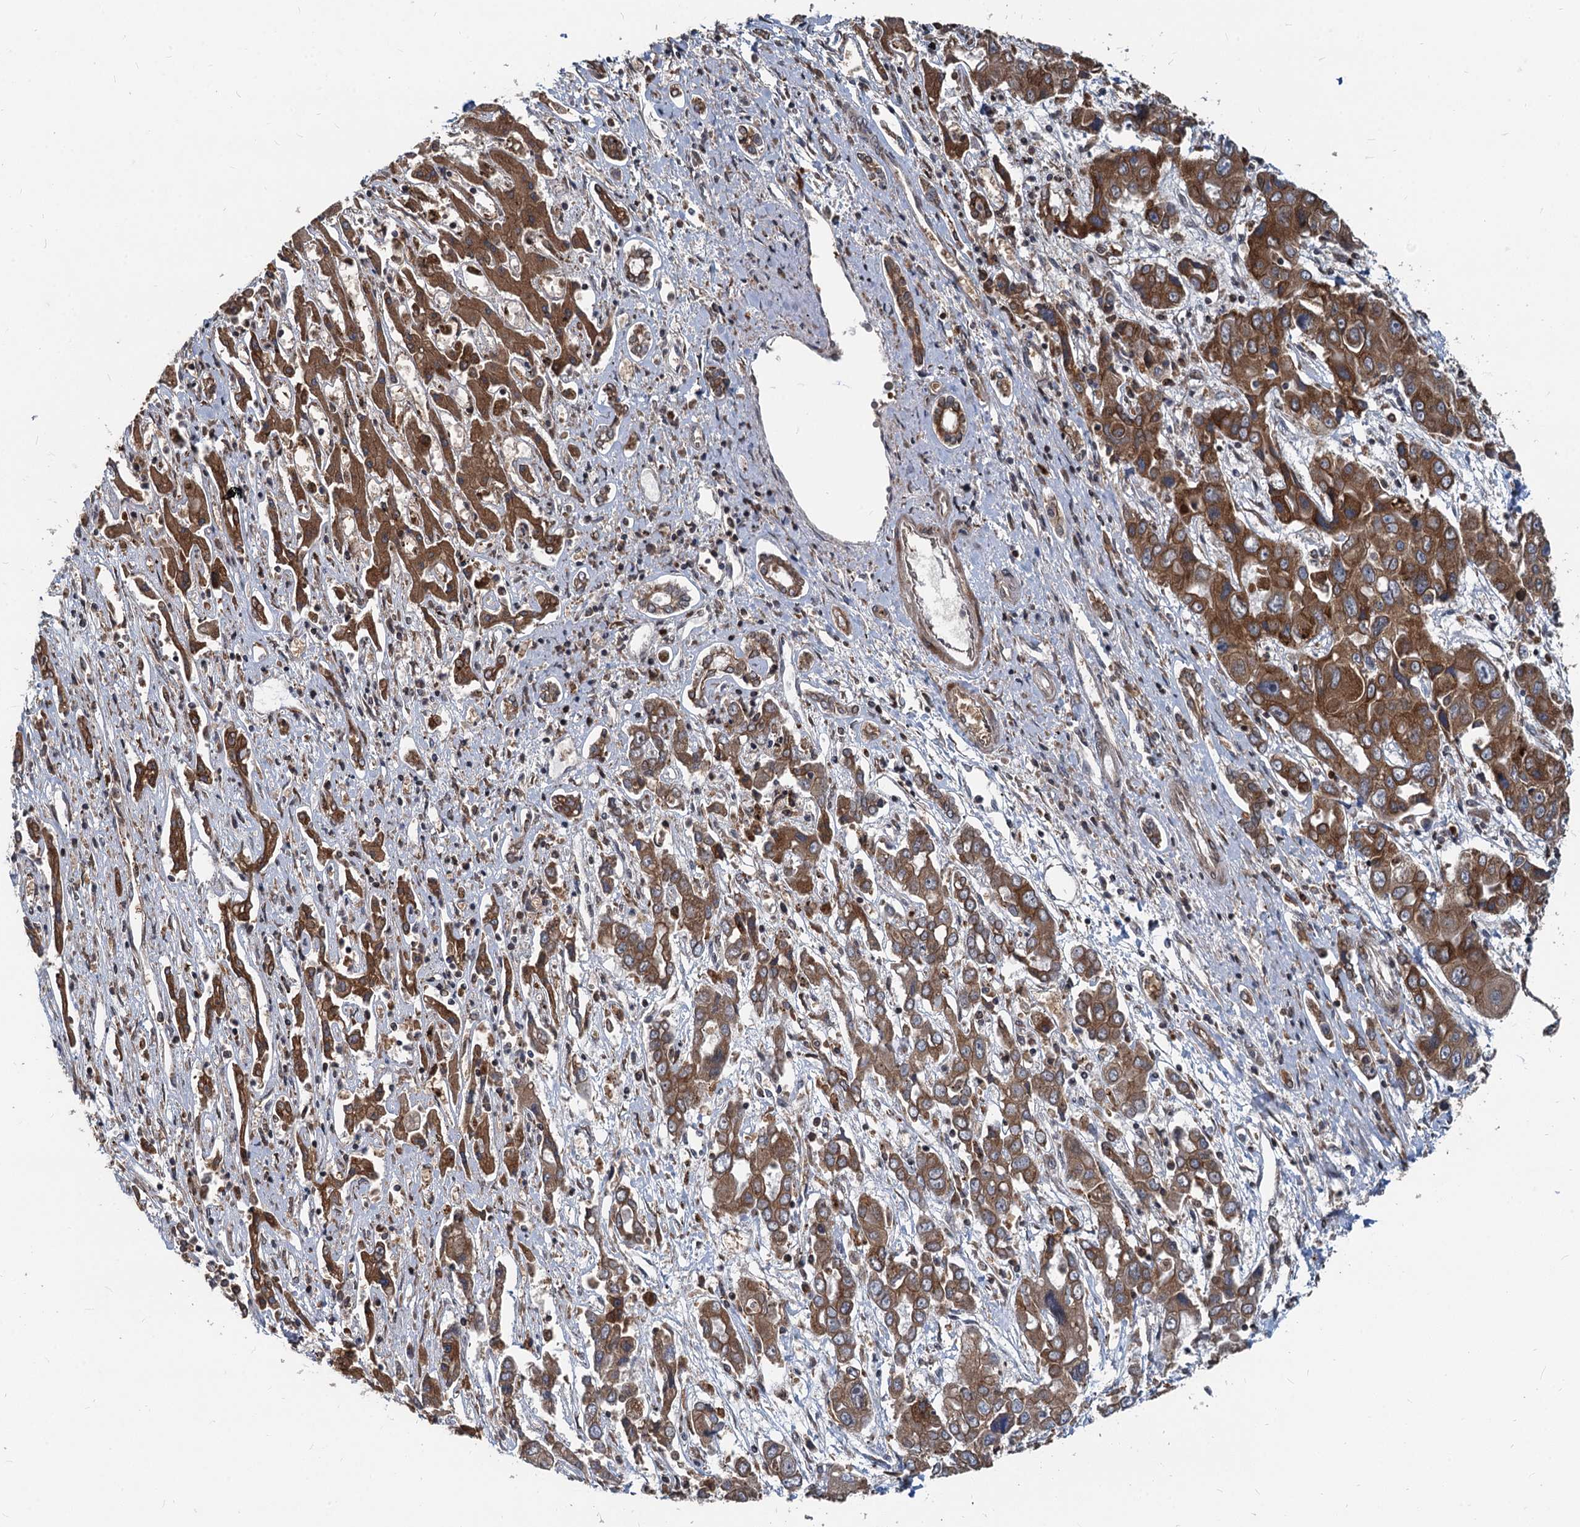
{"staining": {"intensity": "strong", "quantity": ">75%", "location": "cytoplasmic/membranous"}, "tissue": "liver cancer", "cell_type": "Tumor cells", "image_type": "cancer", "snomed": [{"axis": "morphology", "description": "Cholangiocarcinoma"}, {"axis": "topography", "description": "Liver"}], "caption": "Tumor cells demonstrate high levels of strong cytoplasmic/membranous staining in approximately >75% of cells in human cholangiocarcinoma (liver).", "gene": "STIM1", "patient": {"sex": "male", "age": 67}}